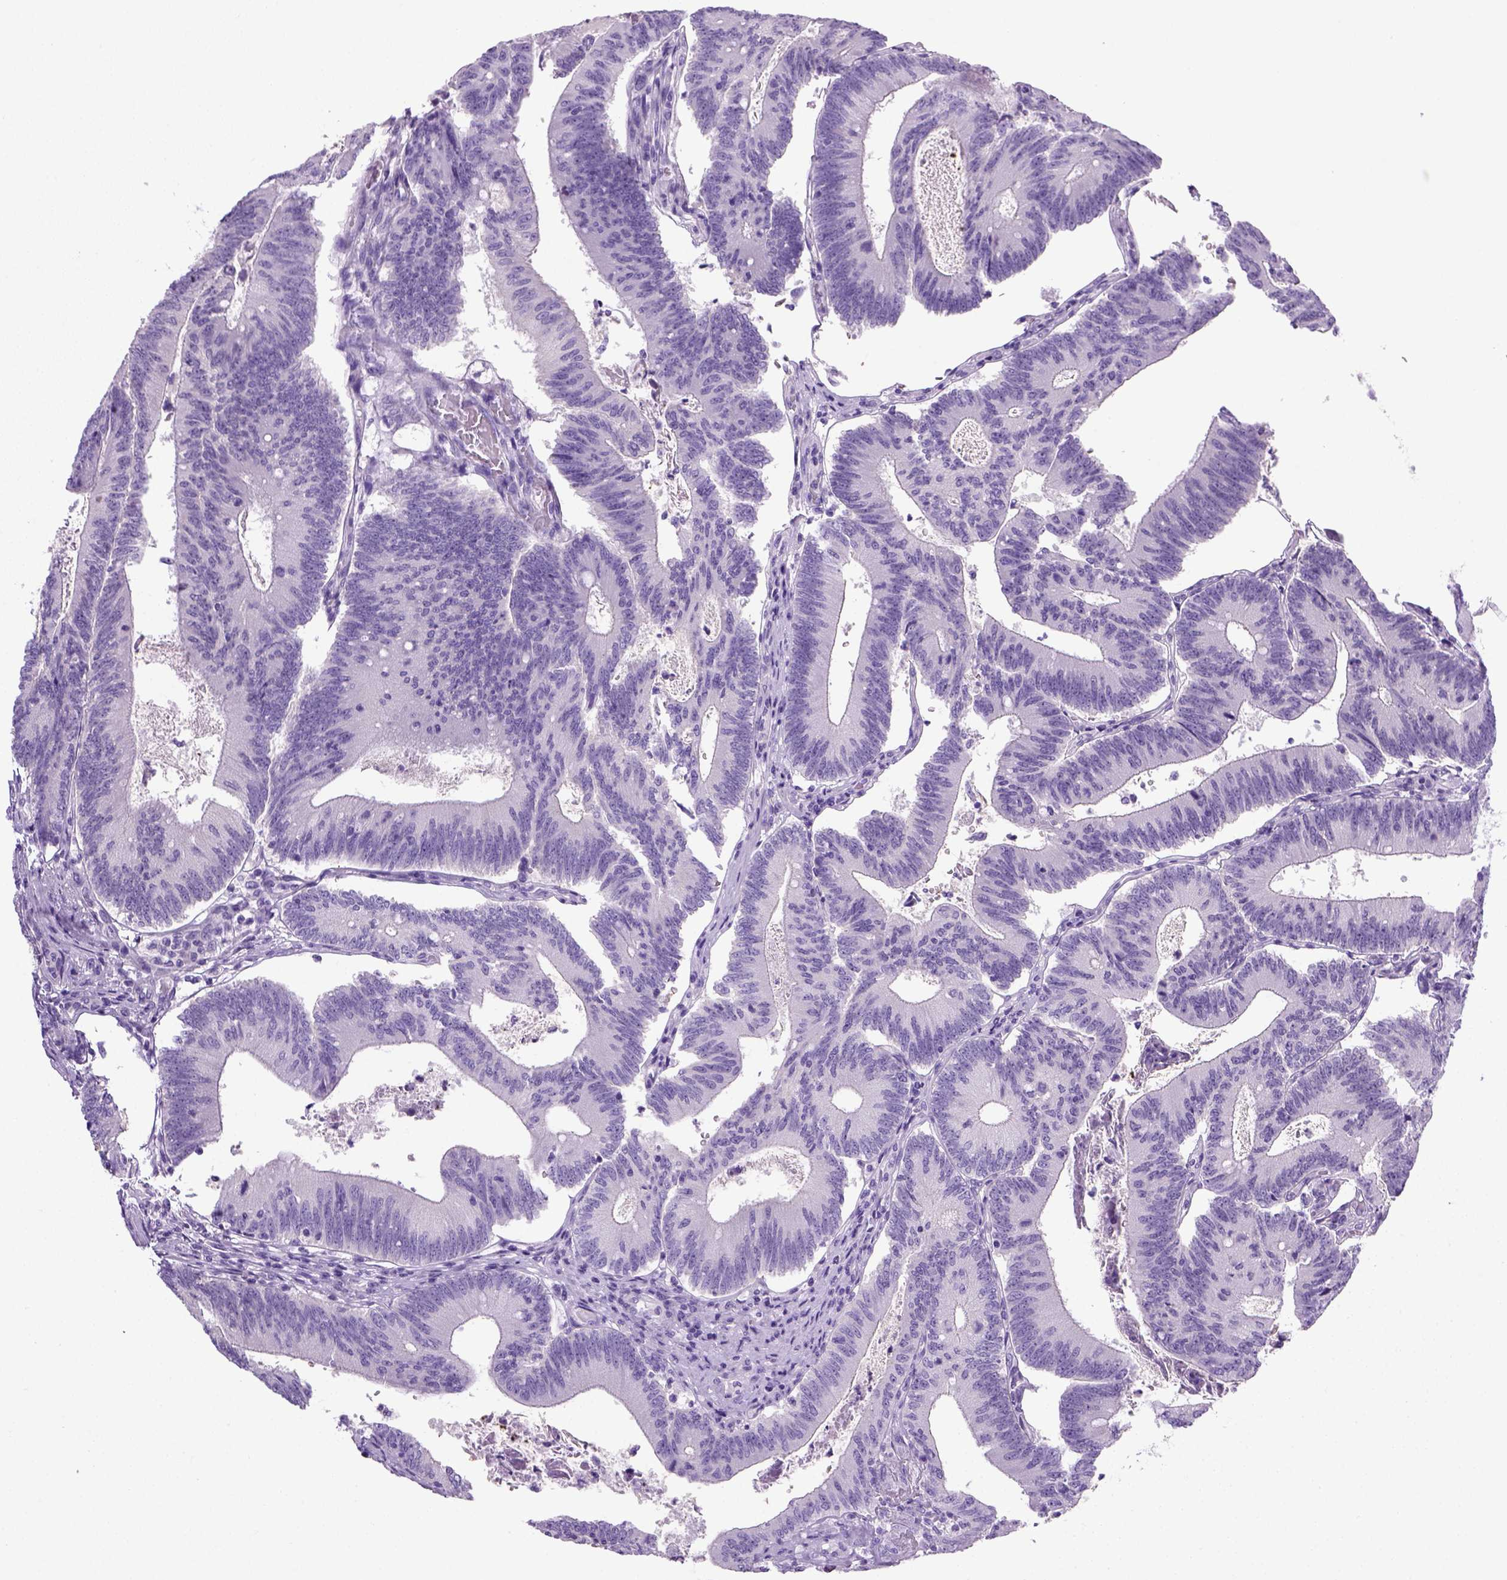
{"staining": {"intensity": "negative", "quantity": "none", "location": "none"}, "tissue": "colorectal cancer", "cell_type": "Tumor cells", "image_type": "cancer", "snomed": [{"axis": "morphology", "description": "Adenocarcinoma, NOS"}, {"axis": "topography", "description": "Colon"}], "caption": "Tumor cells show no significant protein staining in colorectal adenocarcinoma. (DAB IHC, high magnification).", "gene": "KRT71", "patient": {"sex": "female", "age": 70}}